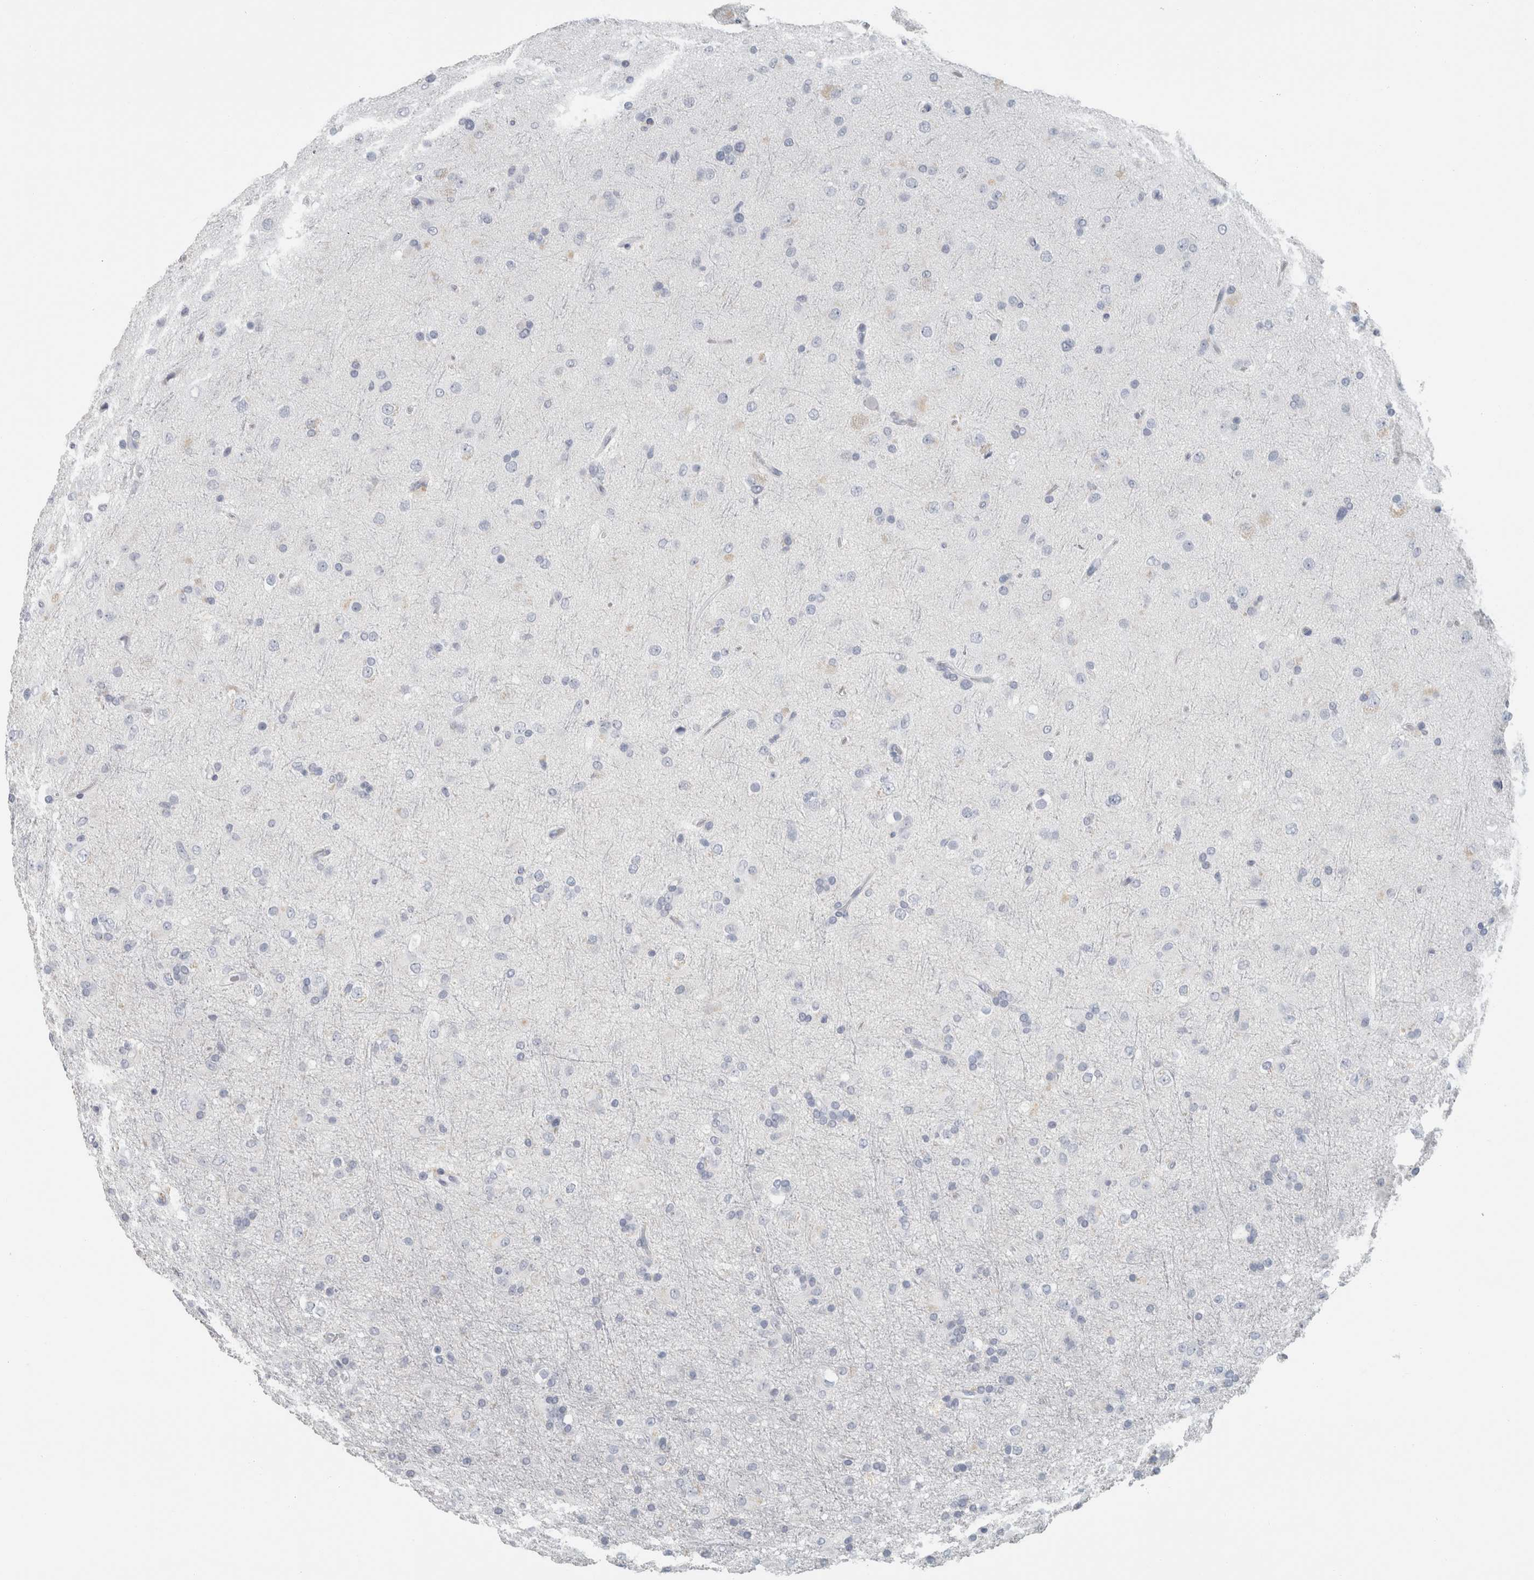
{"staining": {"intensity": "negative", "quantity": "none", "location": "none"}, "tissue": "glioma", "cell_type": "Tumor cells", "image_type": "cancer", "snomed": [{"axis": "morphology", "description": "Glioma, malignant, Low grade"}, {"axis": "topography", "description": "Brain"}], "caption": "The histopathology image demonstrates no significant expression in tumor cells of glioma.", "gene": "SLC28A3", "patient": {"sex": "male", "age": 65}}